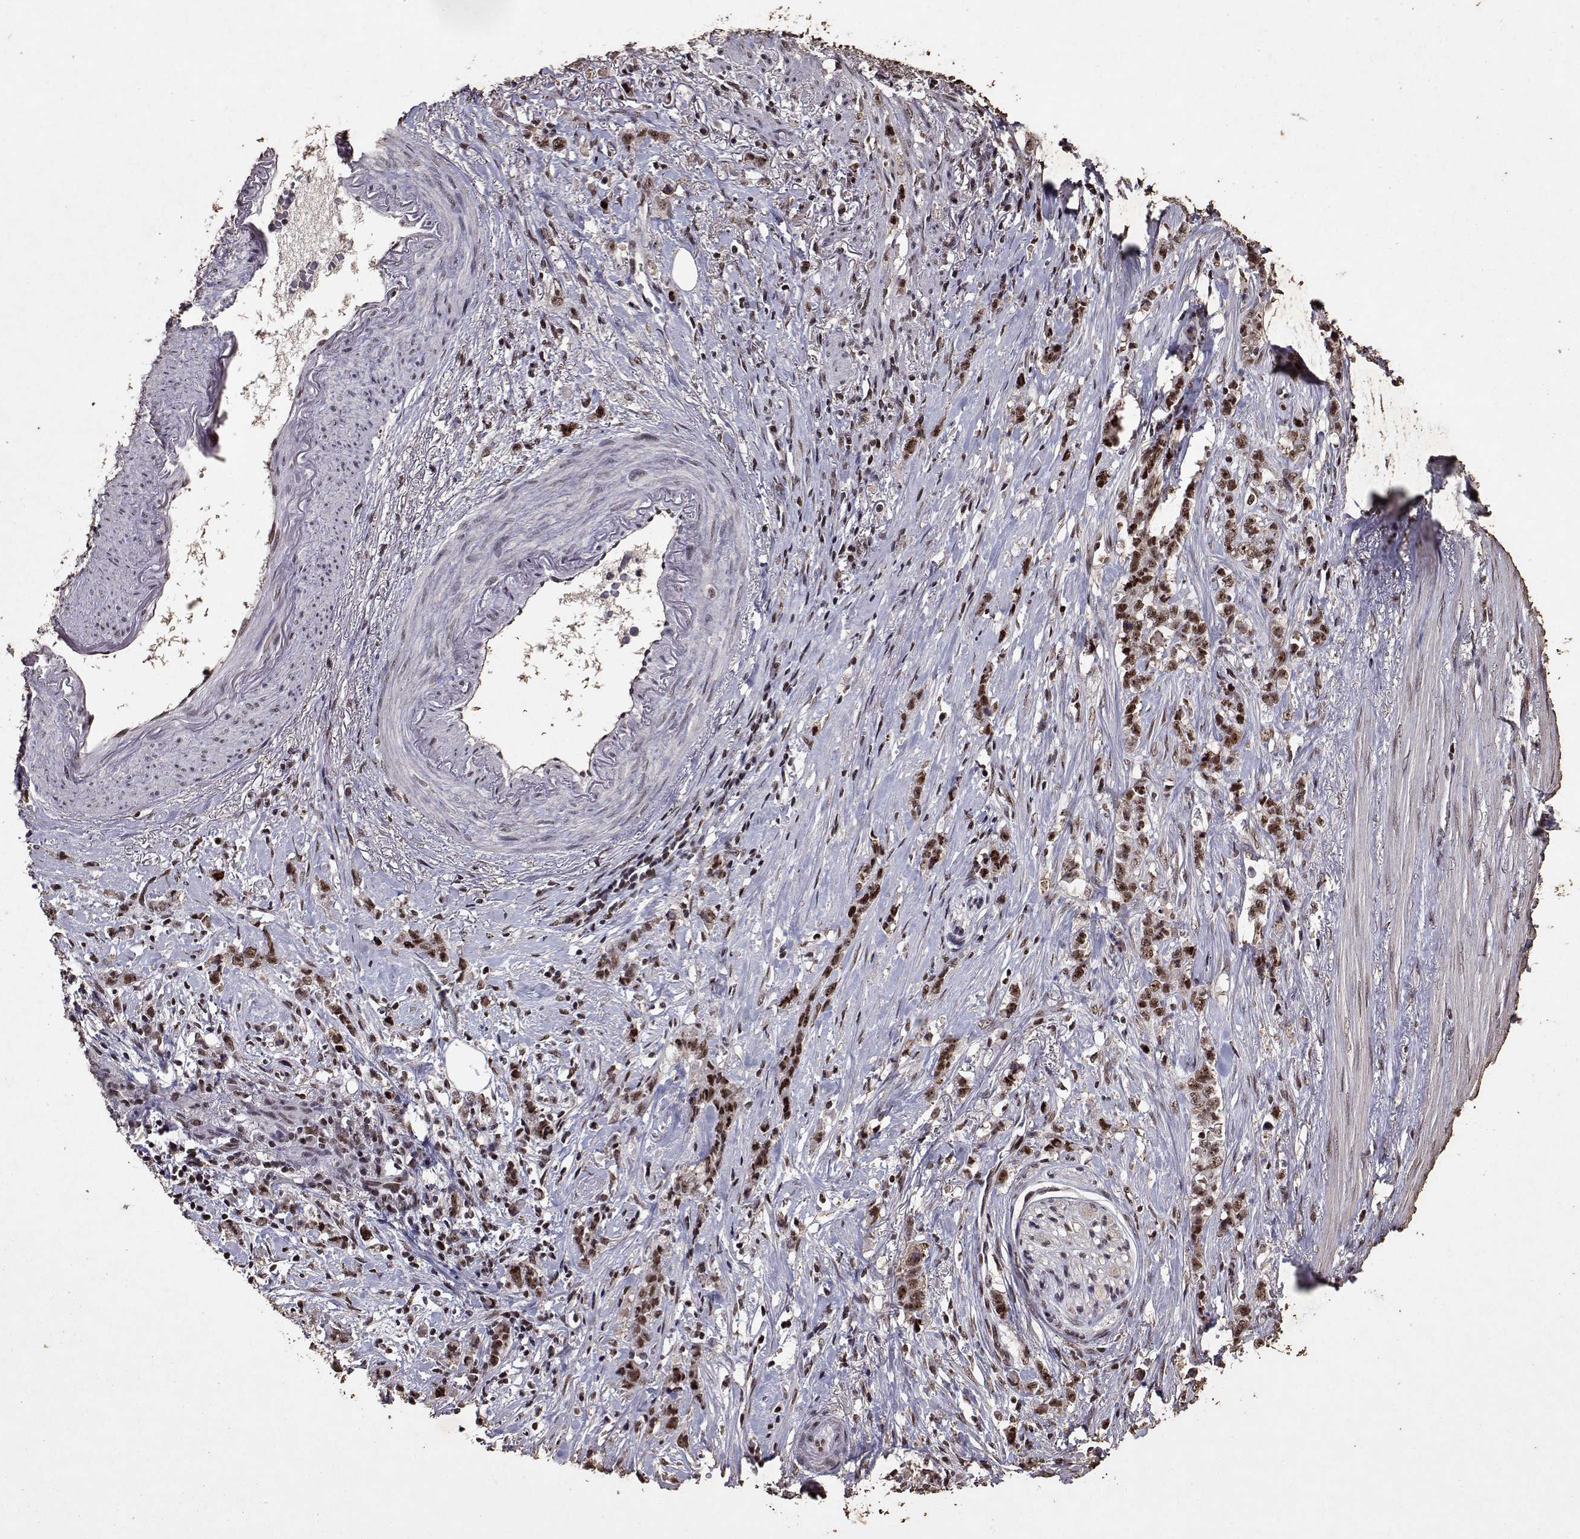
{"staining": {"intensity": "moderate", "quantity": ">75%", "location": "nuclear"}, "tissue": "stomach cancer", "cell_type": "Tumor cells", "image_type": "cancer", "snomed": [{"axis": "morphology", "description": "Adenocarcinoma, NOS"}, {"axis": "topography", "description": "Stomach, lower"}], "caption": "Stomach adenocarcinoma stained with DAB immunohistochemistry displays medium levels of moderate nuclear positivity in approximately >75% of tumor cells.", "gene": "TOE1", "patient": {"sex": "male", "age": 88}}